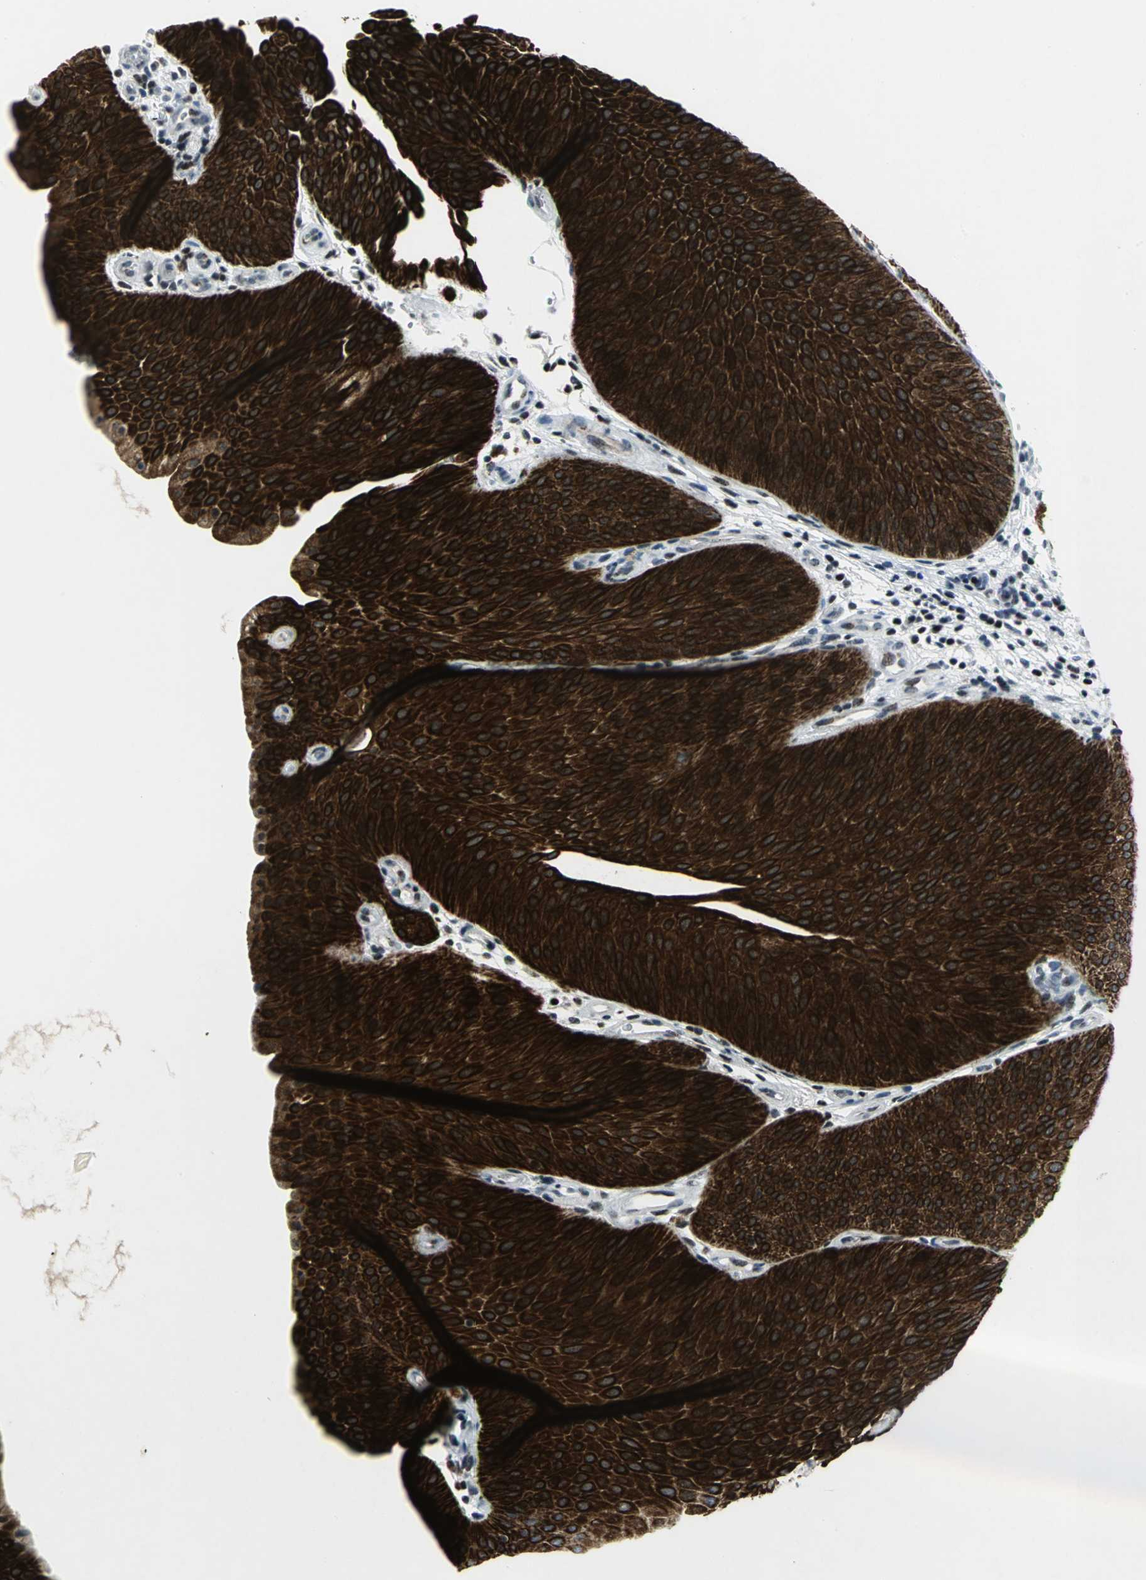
{"staining": {"intensity": "strong", "quantity": ">75%", "location": "cytoplasmic/membranous"}, "tissue": "urothelial cancer", "cell_type": "Tumor cells", "image_type": "cancer", "snomed": [{"axis": "morphology", "description": "Urothelial carcinoma, Low grade"}, {"axis": "topography", "description": "Urinary bladder"}], "caption": "Immunohistochemistry micrograph of urothelial cancer stained for a protein (brown), which shows high levels of strong cytoplasmic/membranous staining in approximately >75% of tumor cells.", "gene": "RPA1", "patient": {"sex": "female", "age": 60}}